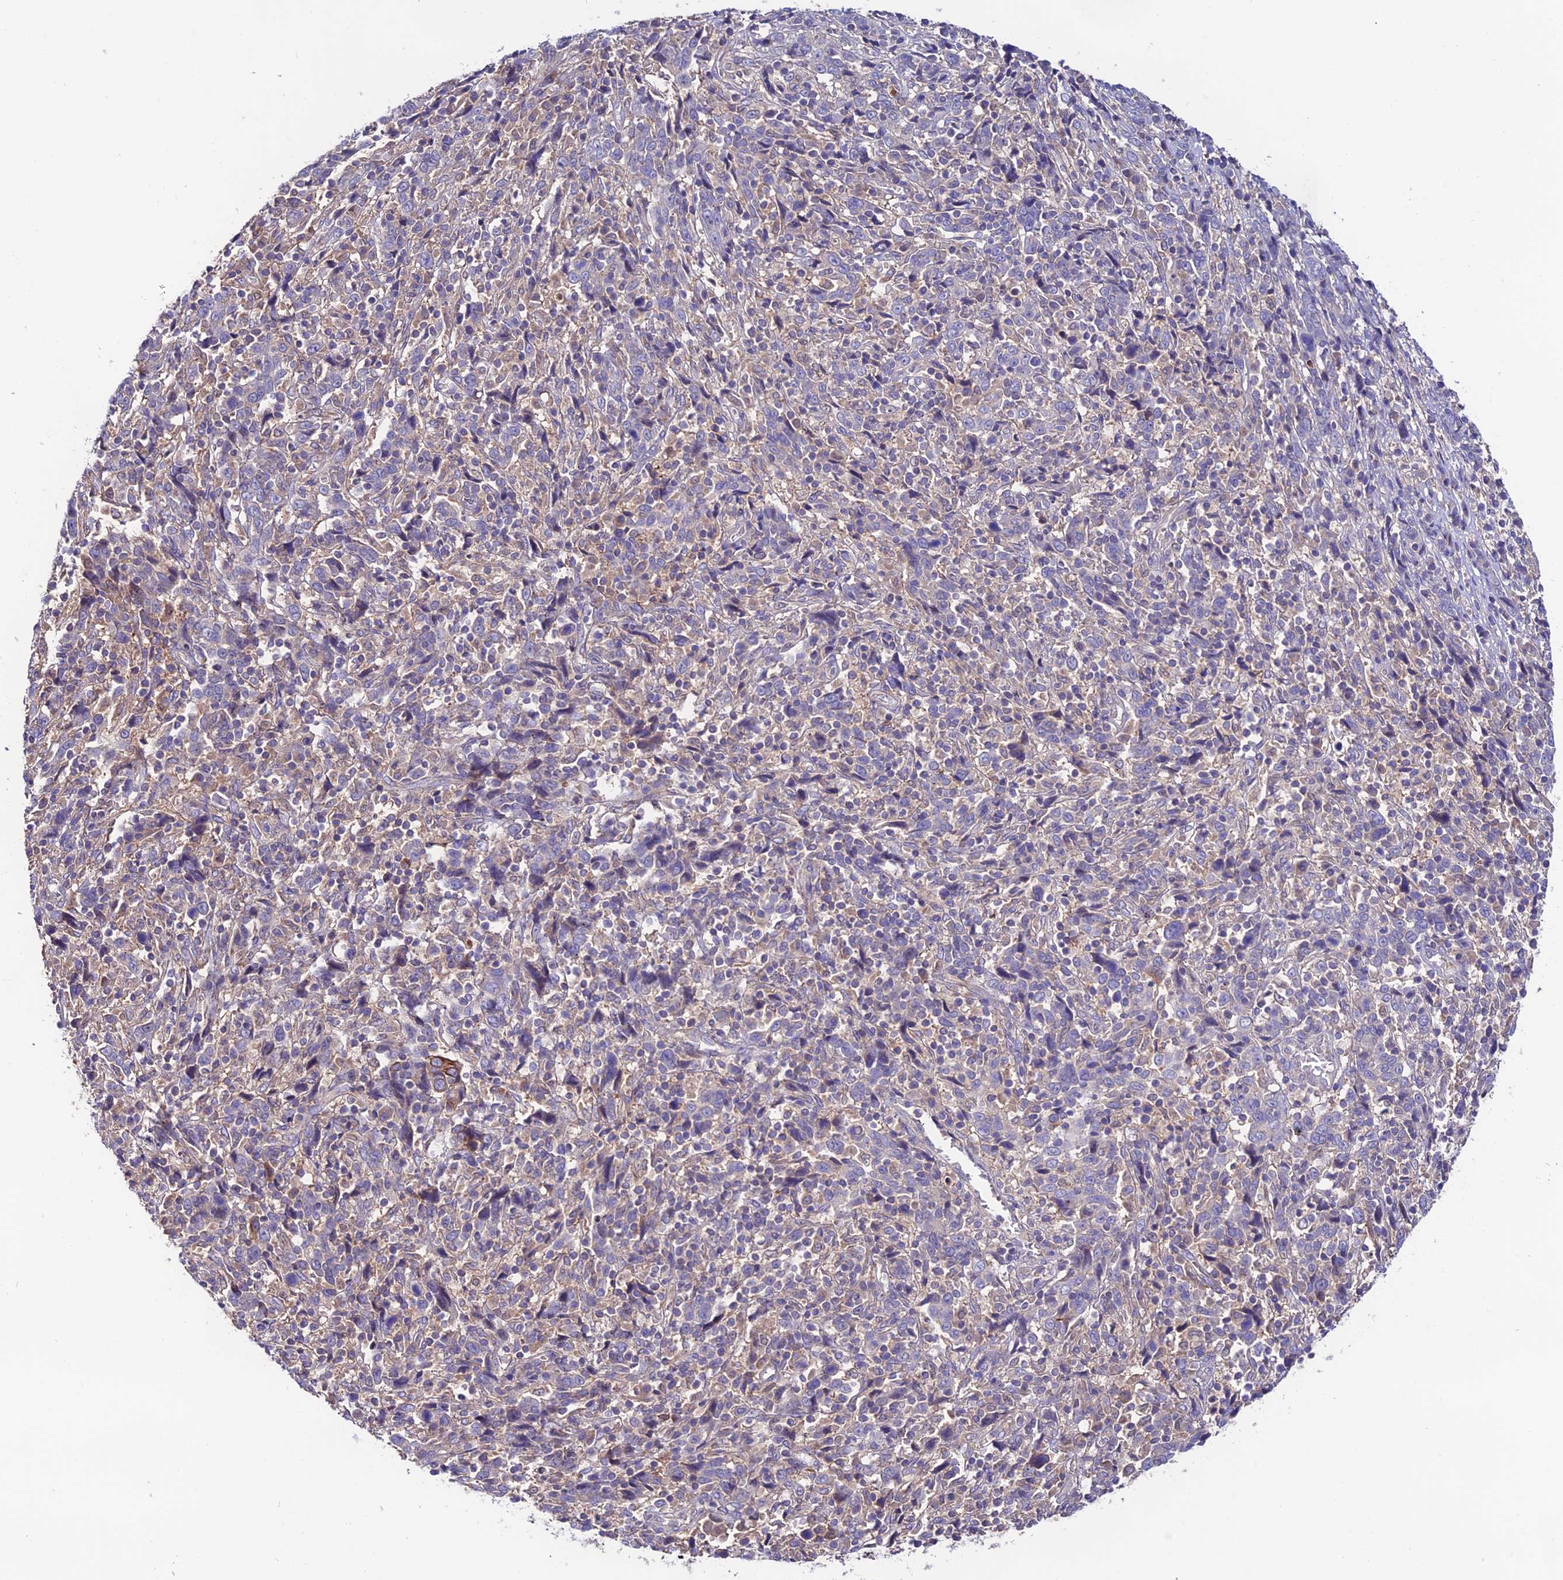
{"staining": {"intensity": "weak", "quantity": "<25%", "location": "cytoplasmic/membranous"}, "tissue": "cervical cancer", "cell_type": "Tumor cells", "image_type": "cancer", "snomed": [{"axis": "morphology", "description": "Squamous cell carcinoma, NOS"}, {"axis": "topography", "description": "Cervix"}], "caption": "IHC histopathology image of human cervical cancer stained for a protein (brown), which displays no staining in tumor cells. (DAB (3,3'-diaminobenzidine) immunohistochemistry with hematoxylin counter stain).", "gene": "BRME1", "patient": {"sex": "female", "age": 46}}